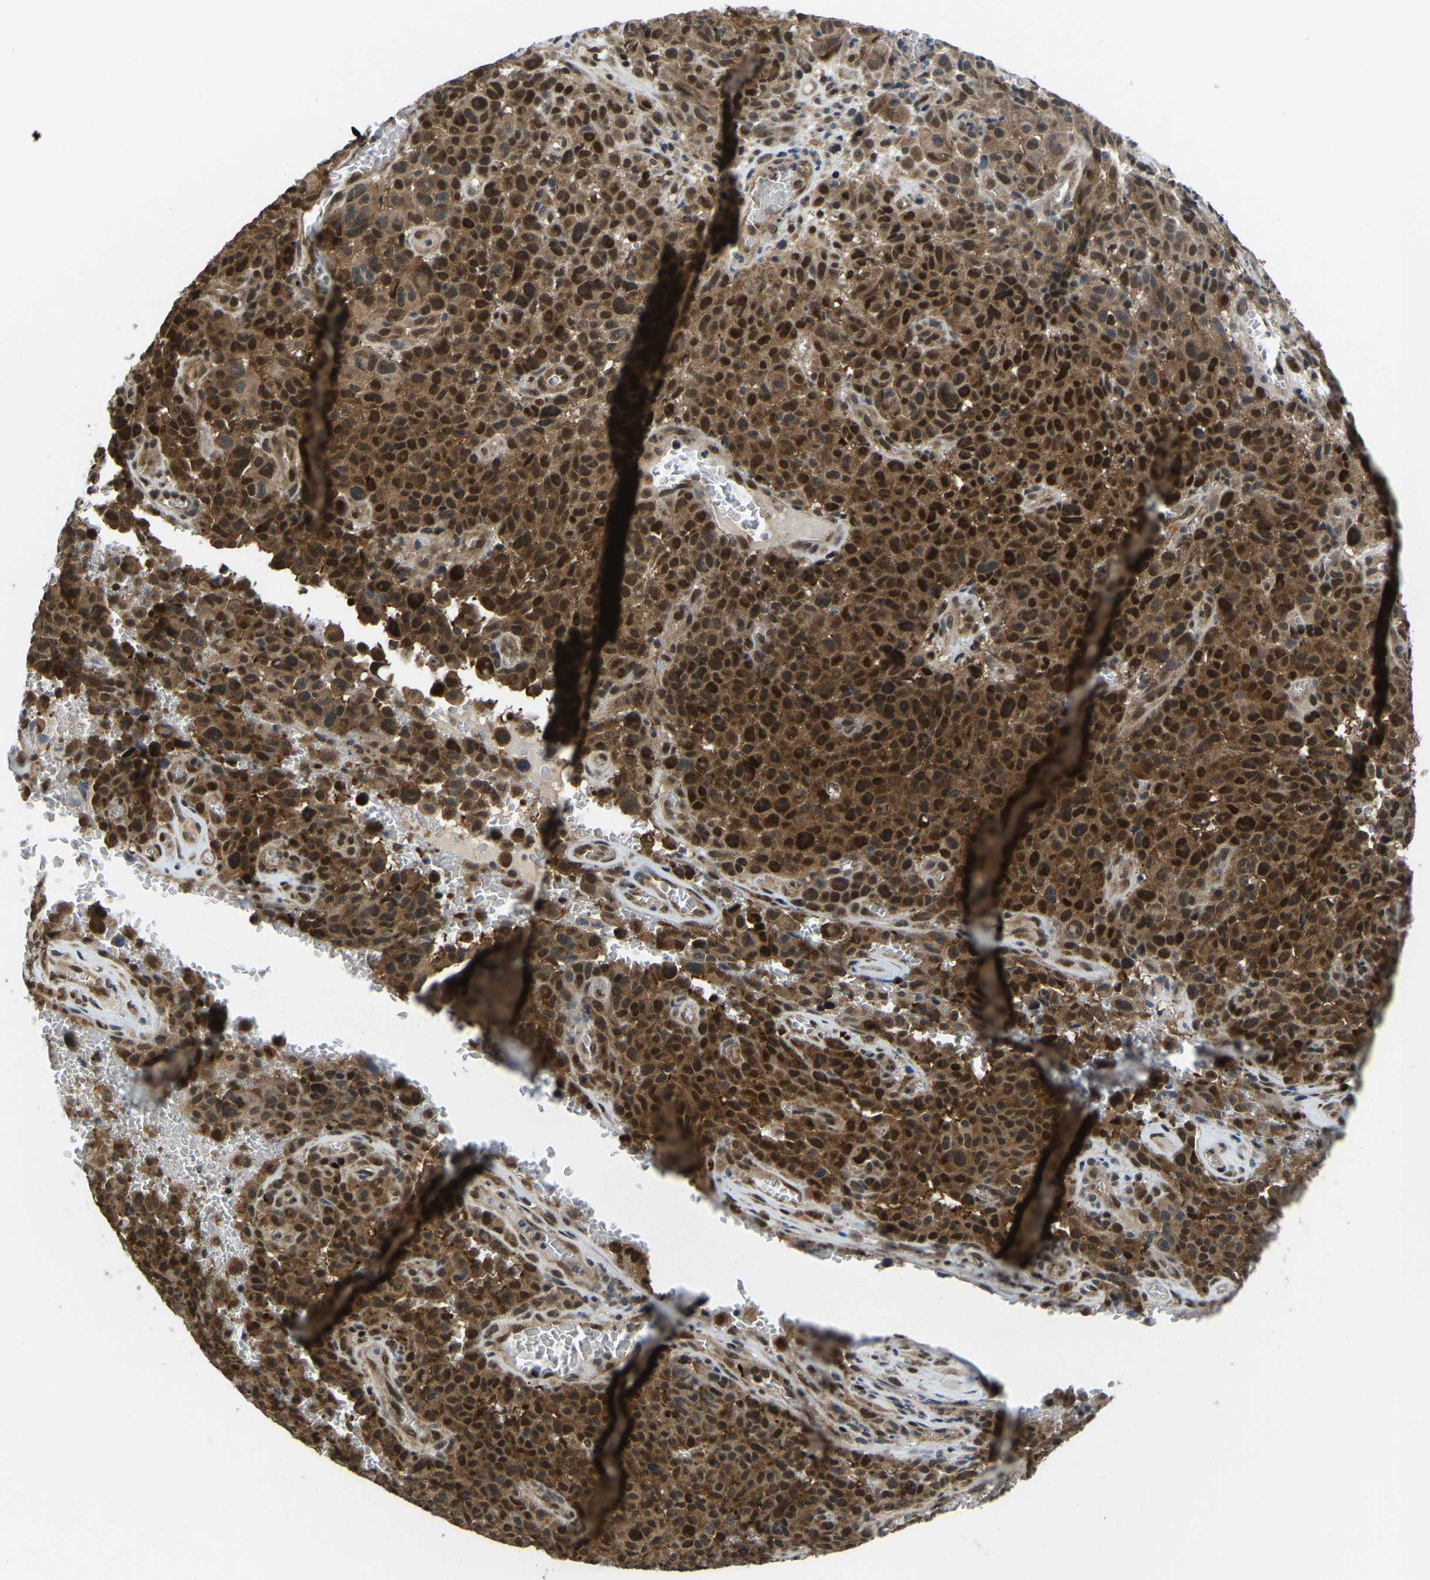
{"staining": {"intensity": "strong", "quantity": ">75%", "location": "cytoplasmic/membranous,nuclear"}, "tissue": "melanoma", "cell_type": "Tumor cells", "image_type": "cancer", "snomed": [{"axis": "morphology", "description": "Malignant melanoma, NOS"}, {"axis": "topography", "description": "Skin"}], "caption": "Immunohistochemical staining of human malignant melanoma demonstrates strong cytoplasmic/membranous and nuclear protein expression in approximately >75% of tumor cells. (IHC, brightfield microscopy, high magnification).", "gene": "DFFA", "patient": {"sex": "female", "age": 82}}